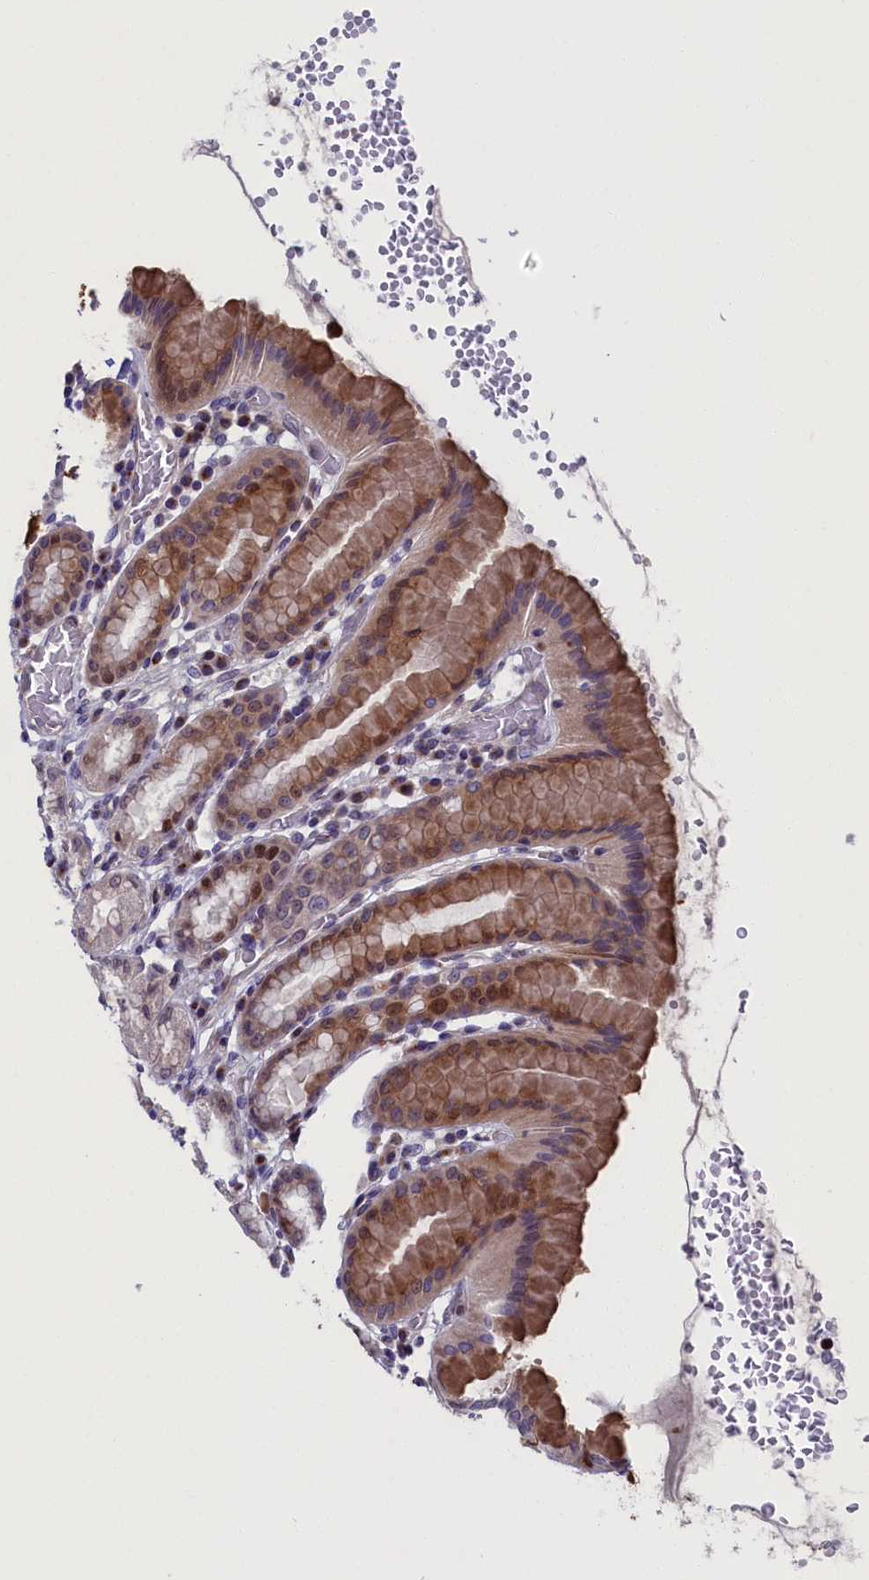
{"staining": {"intensity": "moderate", "quantity": "25%-75%", "location": "cytoplasmic/membranous"}, "tissue": "stomach", "cell_type": "Glandular cells", "image_type": "normal", "snomed": [{"axis": "morphology", "description": "Normal tissue, NOS"}, {"axis": "topography", "description": "Stomach, upper"}], "caption": "Immunohistochemical staining of unremarkable human stomach displays 25%-75% levels of moderate cytoplasmic/membranous protein staining in about 25%-75% of glandular cells.", "gene": "LIG1", "patient": {"sex": "male", "age": 68}}